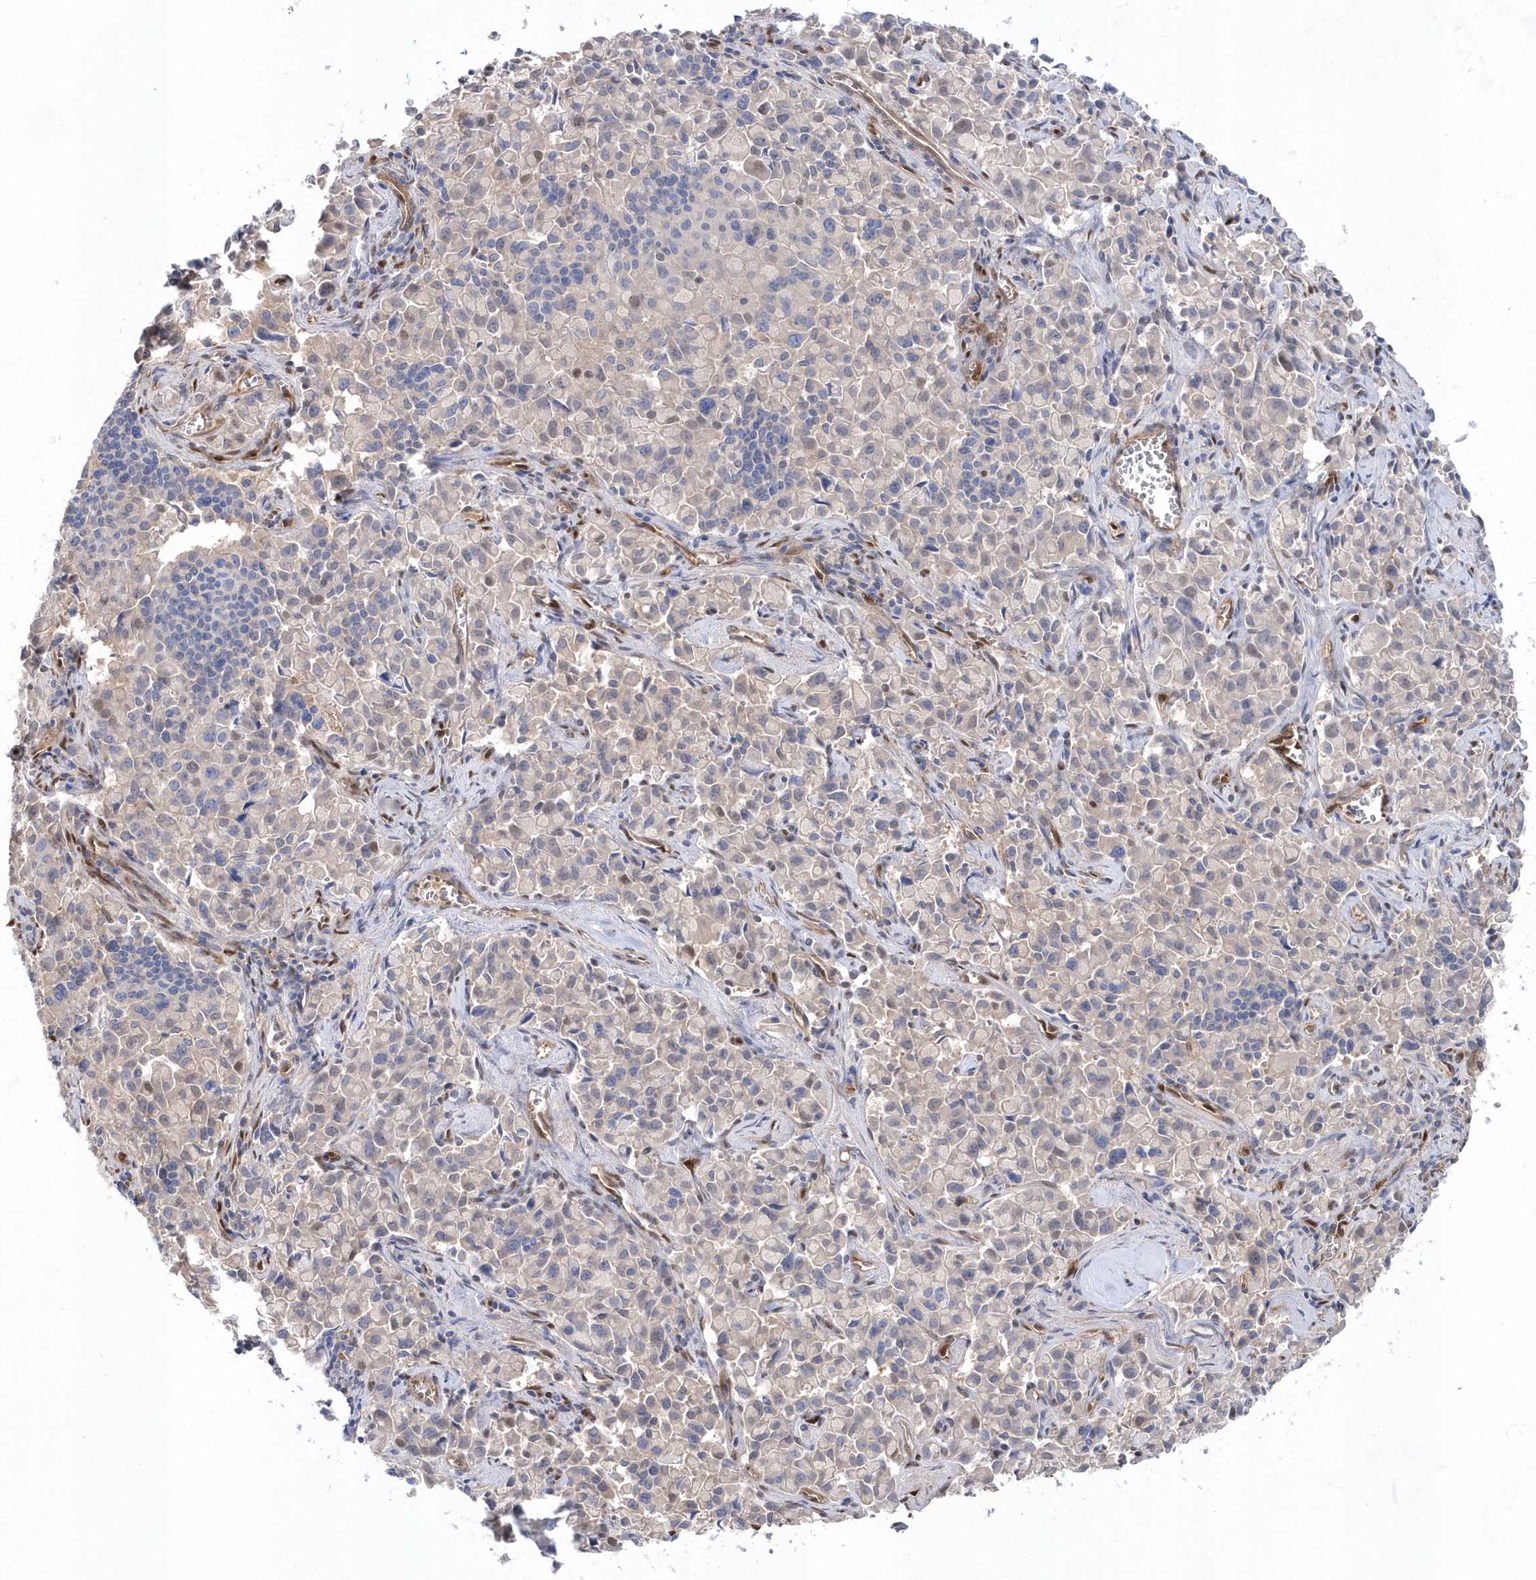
{"staining": {"intensity": "negative", "quantity": "none", "location": "none"}, "tissue": "pancreatic cancer", "cell_type": "Tumor cells", "image_type": "cancer", "snomed": [{"axis": "morphology", "description": "Adenocarcinoma, NOS"}, {"axis": "topography", "description": "Pancreas"}], "caption": "Immunohistochemistry of pancreatic adenocarcinoma shows no staining in tumor cells. Brightfield microscopy of immunohistochemistry stained with DAB (brown) and hematoxylin (blue), captured at high magnification.", "gene": "BDH2", "patient": {"sex": "male", "age": 65}}